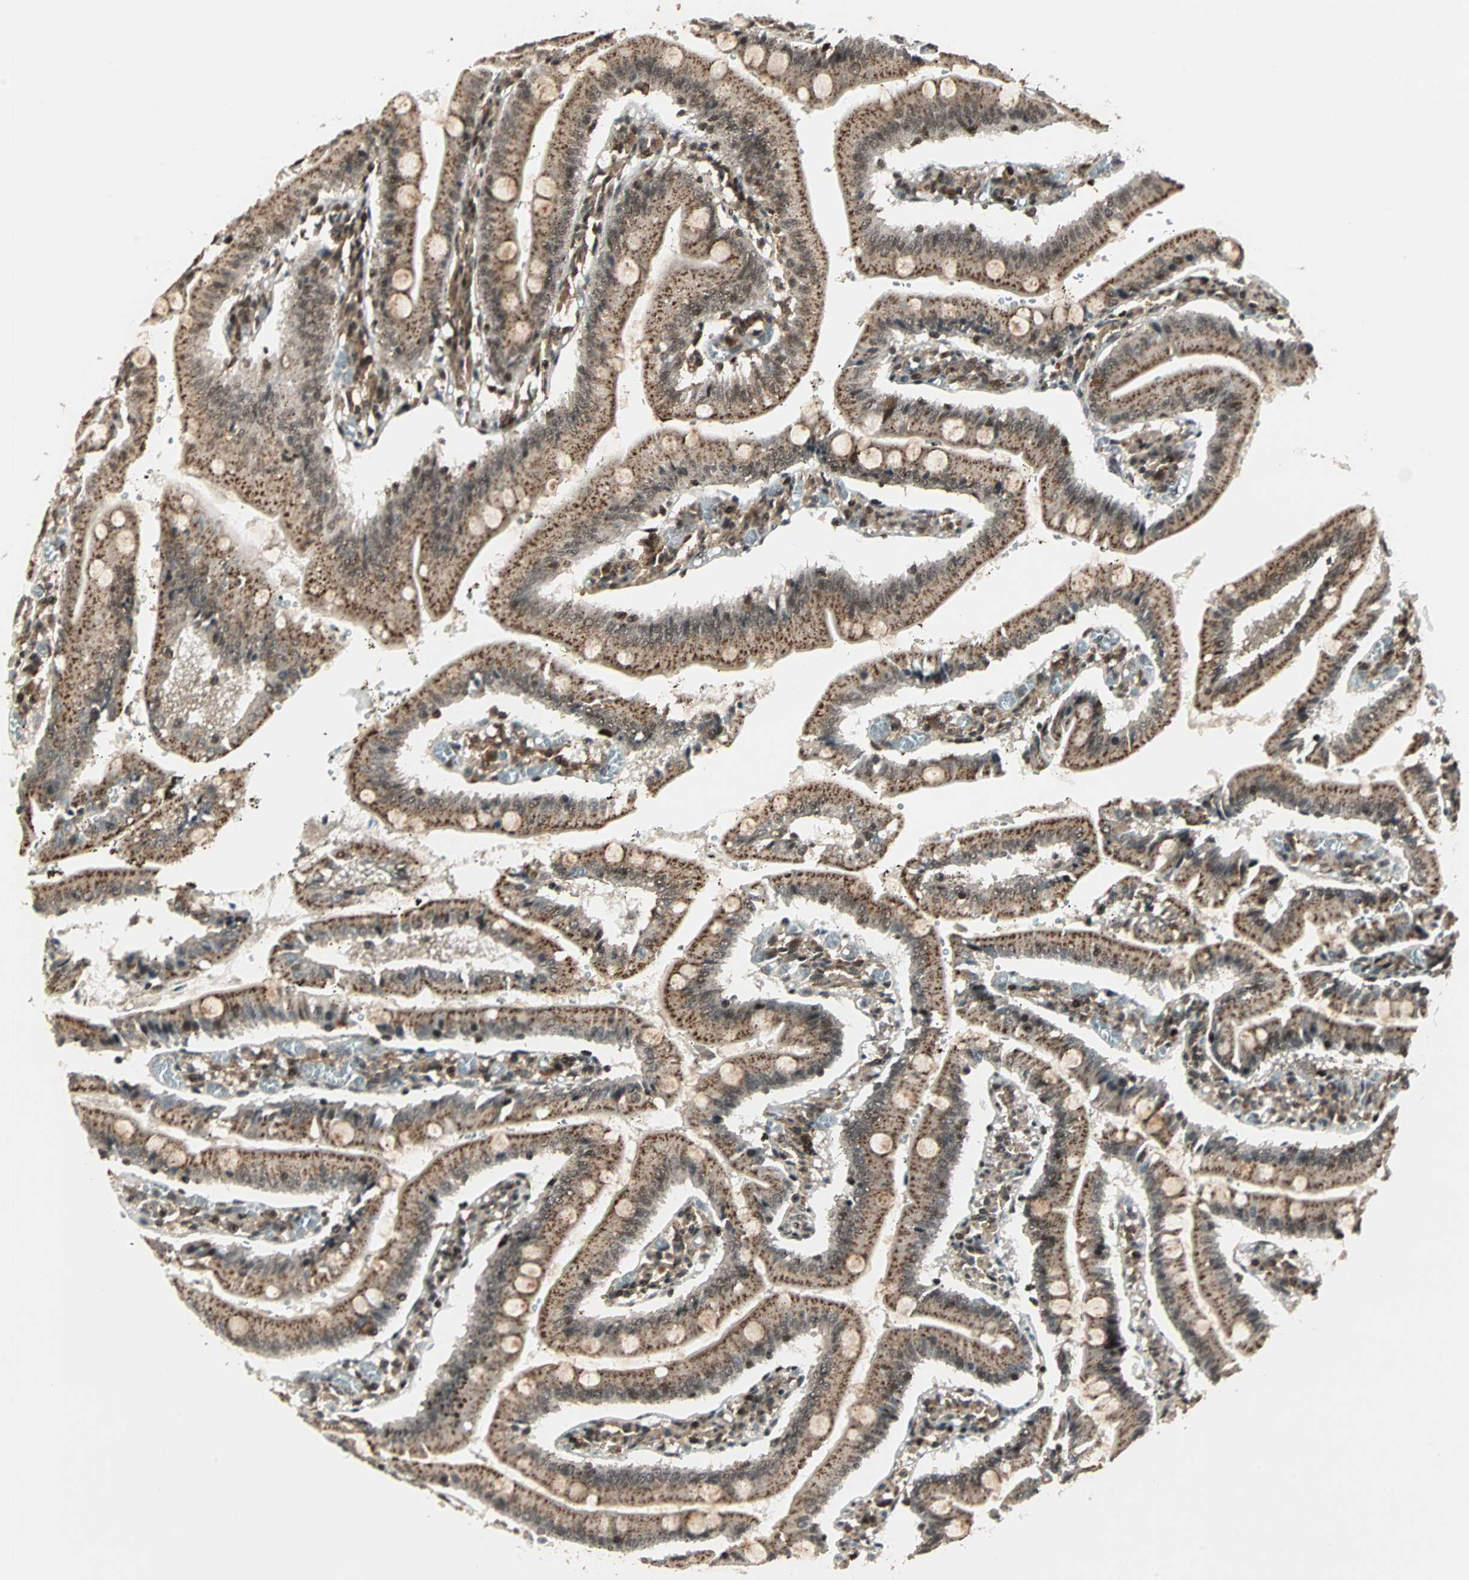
{"staining": {"intensity": "moderate", "quantity": ">75%", "location": "cytoplasmic/membranous"}, "tissue": "small intestine", "cell_type": "Glandular cells", "image_type": "normal", "snomed": [{"axis": "morphology", "description": "Normal tissue, NOS"}, {"axis": "topography", "description": "Small intestine"}], "caption": "Immunohistochemistry (IHC) photomicrograph of normal small intestine: human small intestine stained using immunohistochemistry displays medium levels of moderate protein expression localized specifically in the cytoplasmic/membranous of glandular cells, appearing as a cytoplasmic/membranous brown color.", "gene": "ZBED9", "patient": {"sex": "male", "age": 71}}